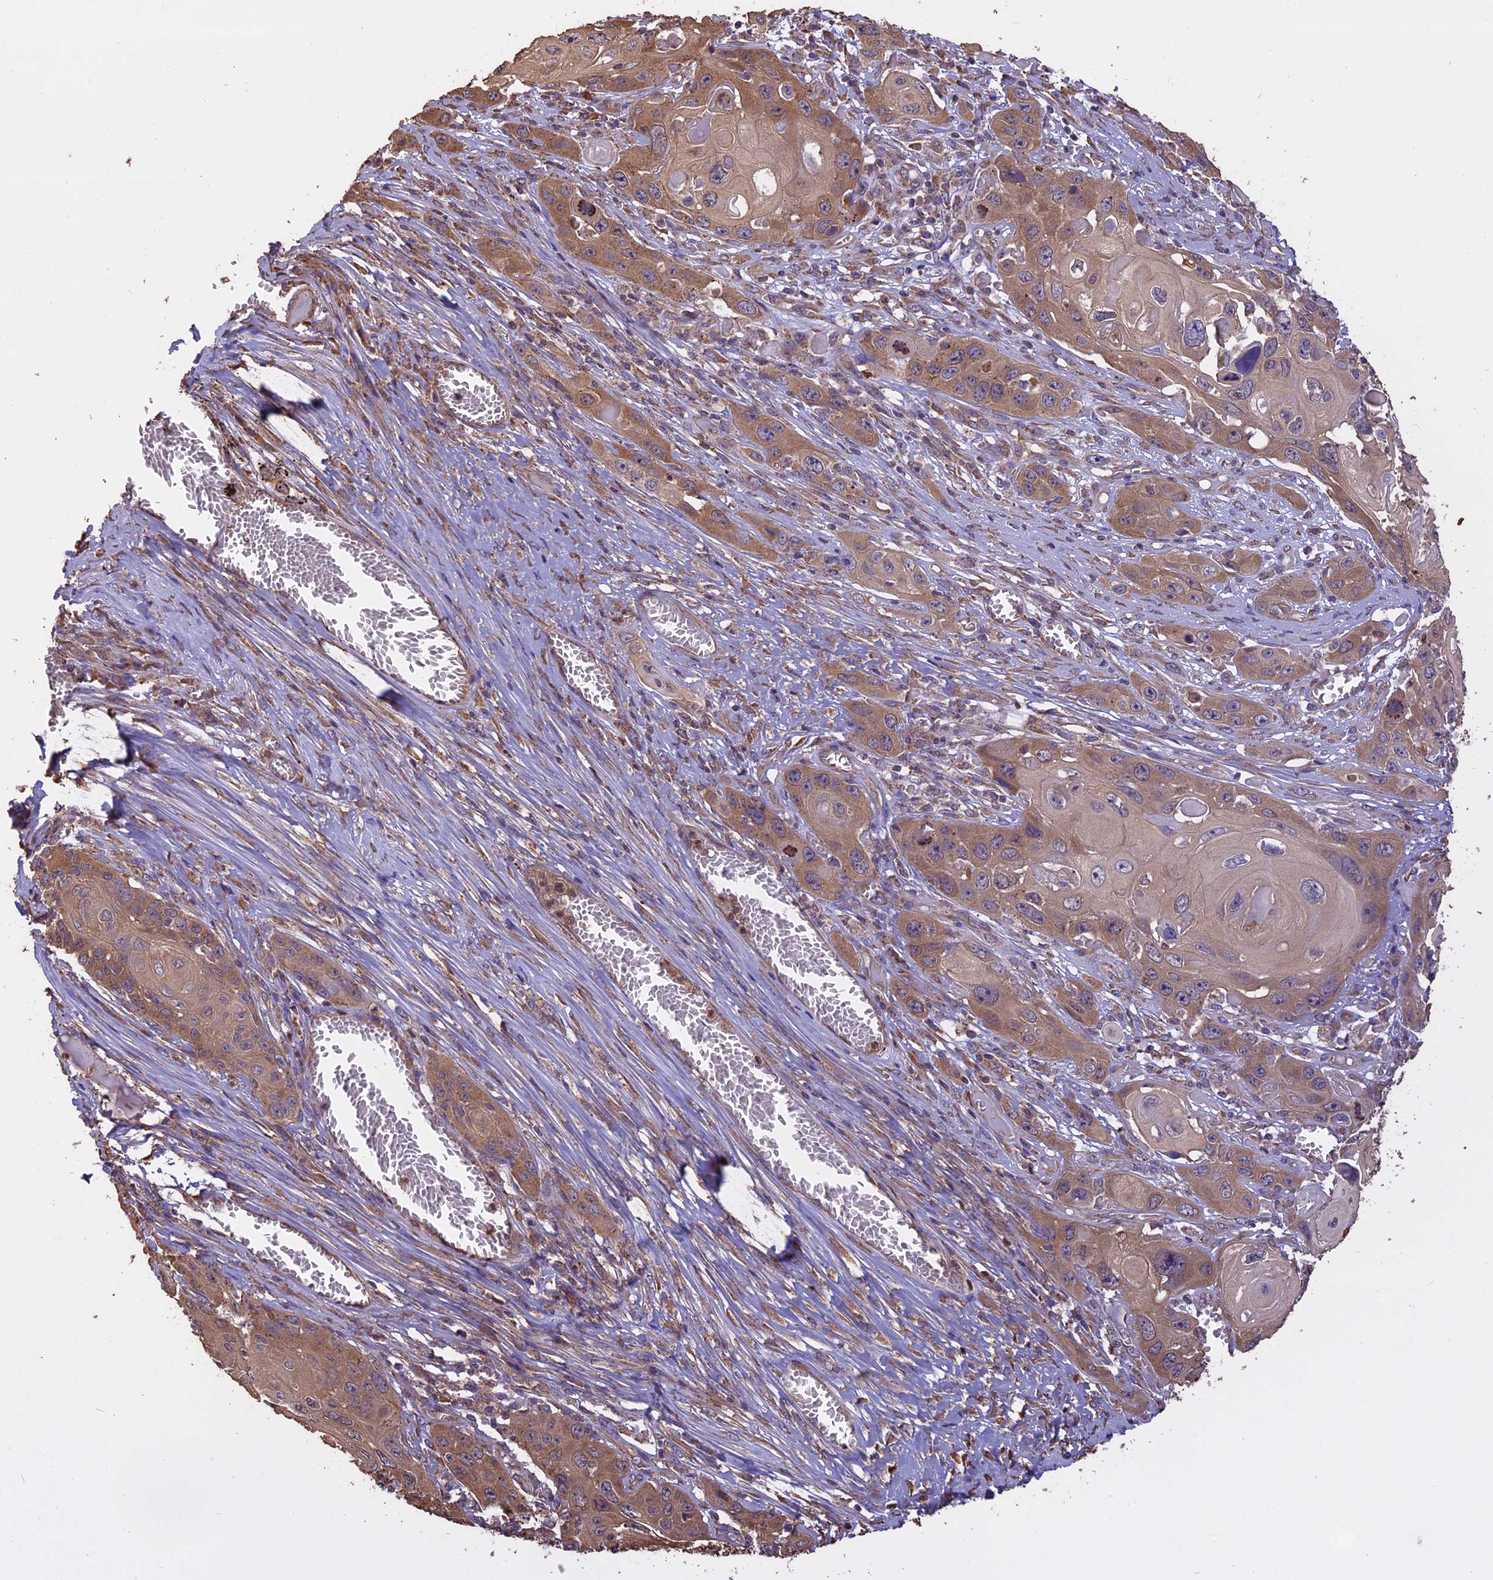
{"staining": {"intensity": "moderate", "quantity": ">75%", "location": "cytoplasmic/membranous"}, "tissue": "skin cancer", "cell_type": "Tumor cells", "image_type": "cancer", "snomed": [{"axis": "morphology", "description": "Squamous cell carcinoma, NOS"}, {"axis": "topography", "description": "Skin"}], "caption": "This image exhibits immunohistochemistry staining of skin cancer (squamous cell carcinoma), with medium moderate cytoplasmic/membranous staining in about >75% of tumor cells.", "gene": "CHMP2A", "patient": {"sex": "male", "age": 55}}